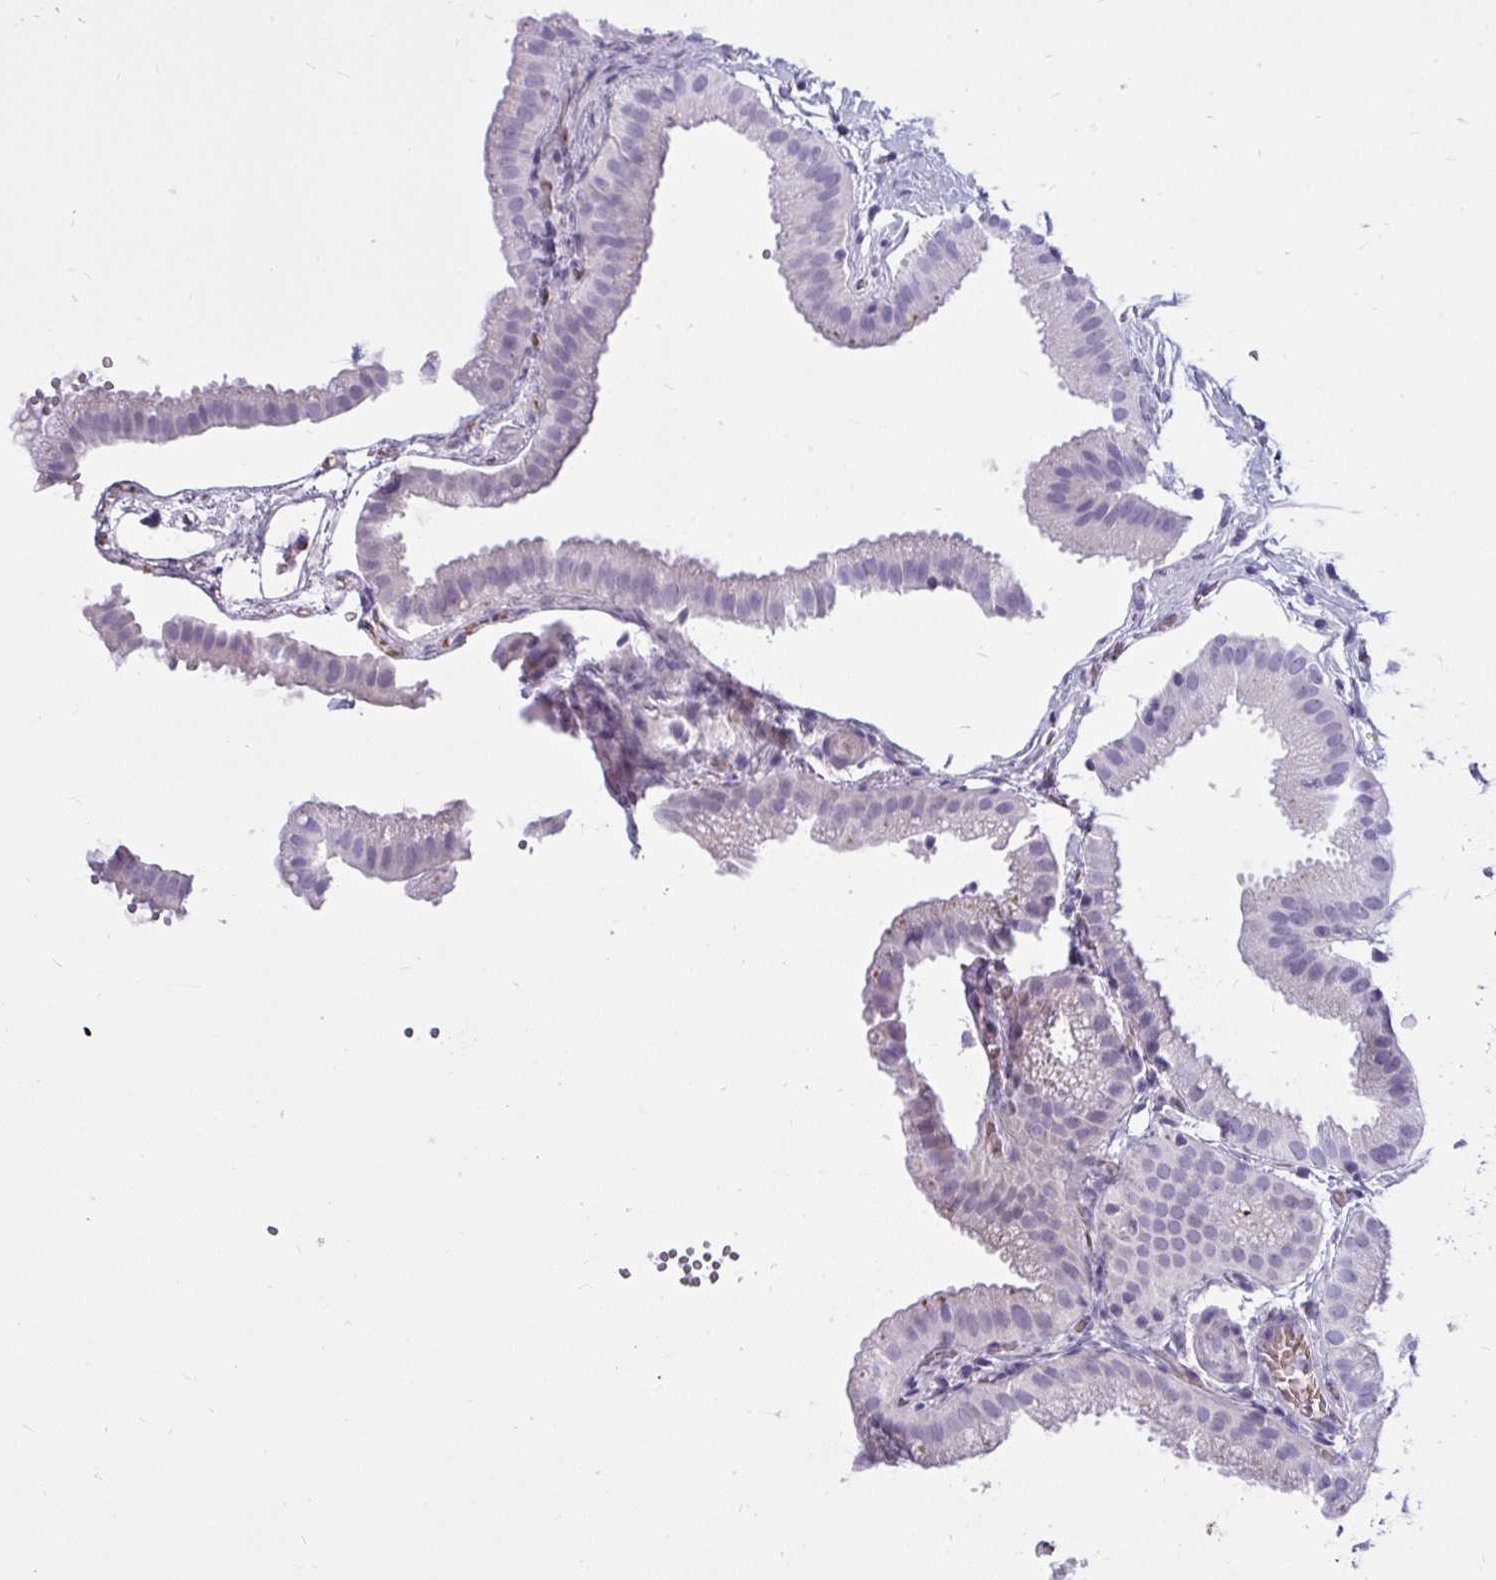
{"staining": {"intensity": "weak", "quantity": "<25%", "location": "cytoplasmic/membranous"}, "tissue": "gallbladder", "cell_type": "Glandular cells", "image_type": "normal", "snomed": [{"axis": "morphology", "description": "Normal tissue, NOS"}, {"axis": "topography", "description": "Gallbladder"}], "caption": "Immunohistochemistry of normal human gallbladder shows no expression in glandular cells. The staining was performed using DAB to visualize the protein expression in brown, while the nuclei were stained in blue with hematoxylin (Magnification: 20x).", "gene": "CTSZ", "patient": {"sex": "female", "age": 63}}